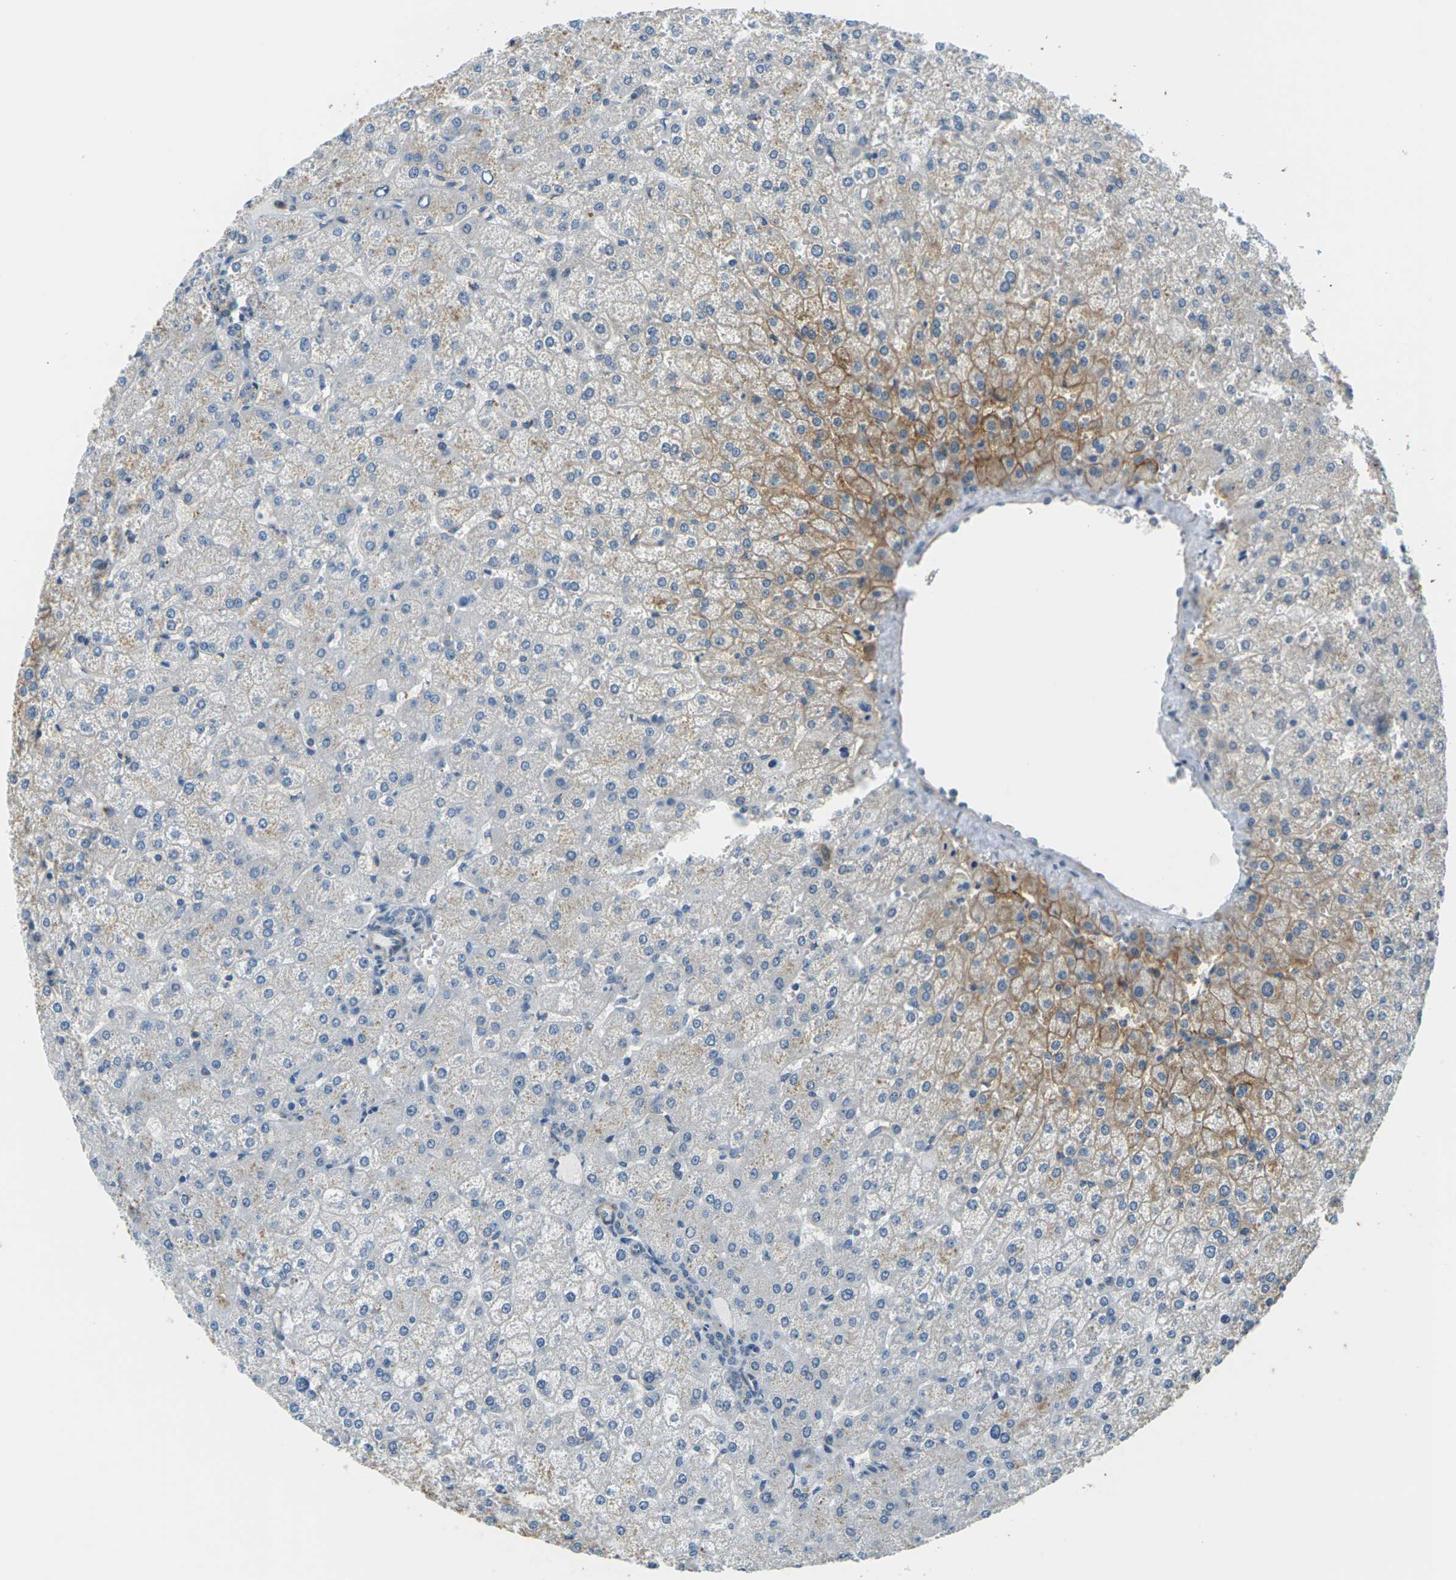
{"staining": {"intensity": "weak", "quantity": "<25%", "location": "cytoplasmic/membranous"}, "tissue": "liver", "cell_type": "Cholangiocytes", "image_type": "normal", "snomed": [{"axis": "morphology", "description": "Normal tissue, NOS"}, {"axis": "topography", "description": "Liver"}], "caption": "Cholangiocytes are negative for brown protein staining in unremarkable liver. (Brightfield microscopy of DAB immunohistochemistry at high magnification).", "gene": "SLC13A3", "patient": {"sex": "female", "age": 32}}